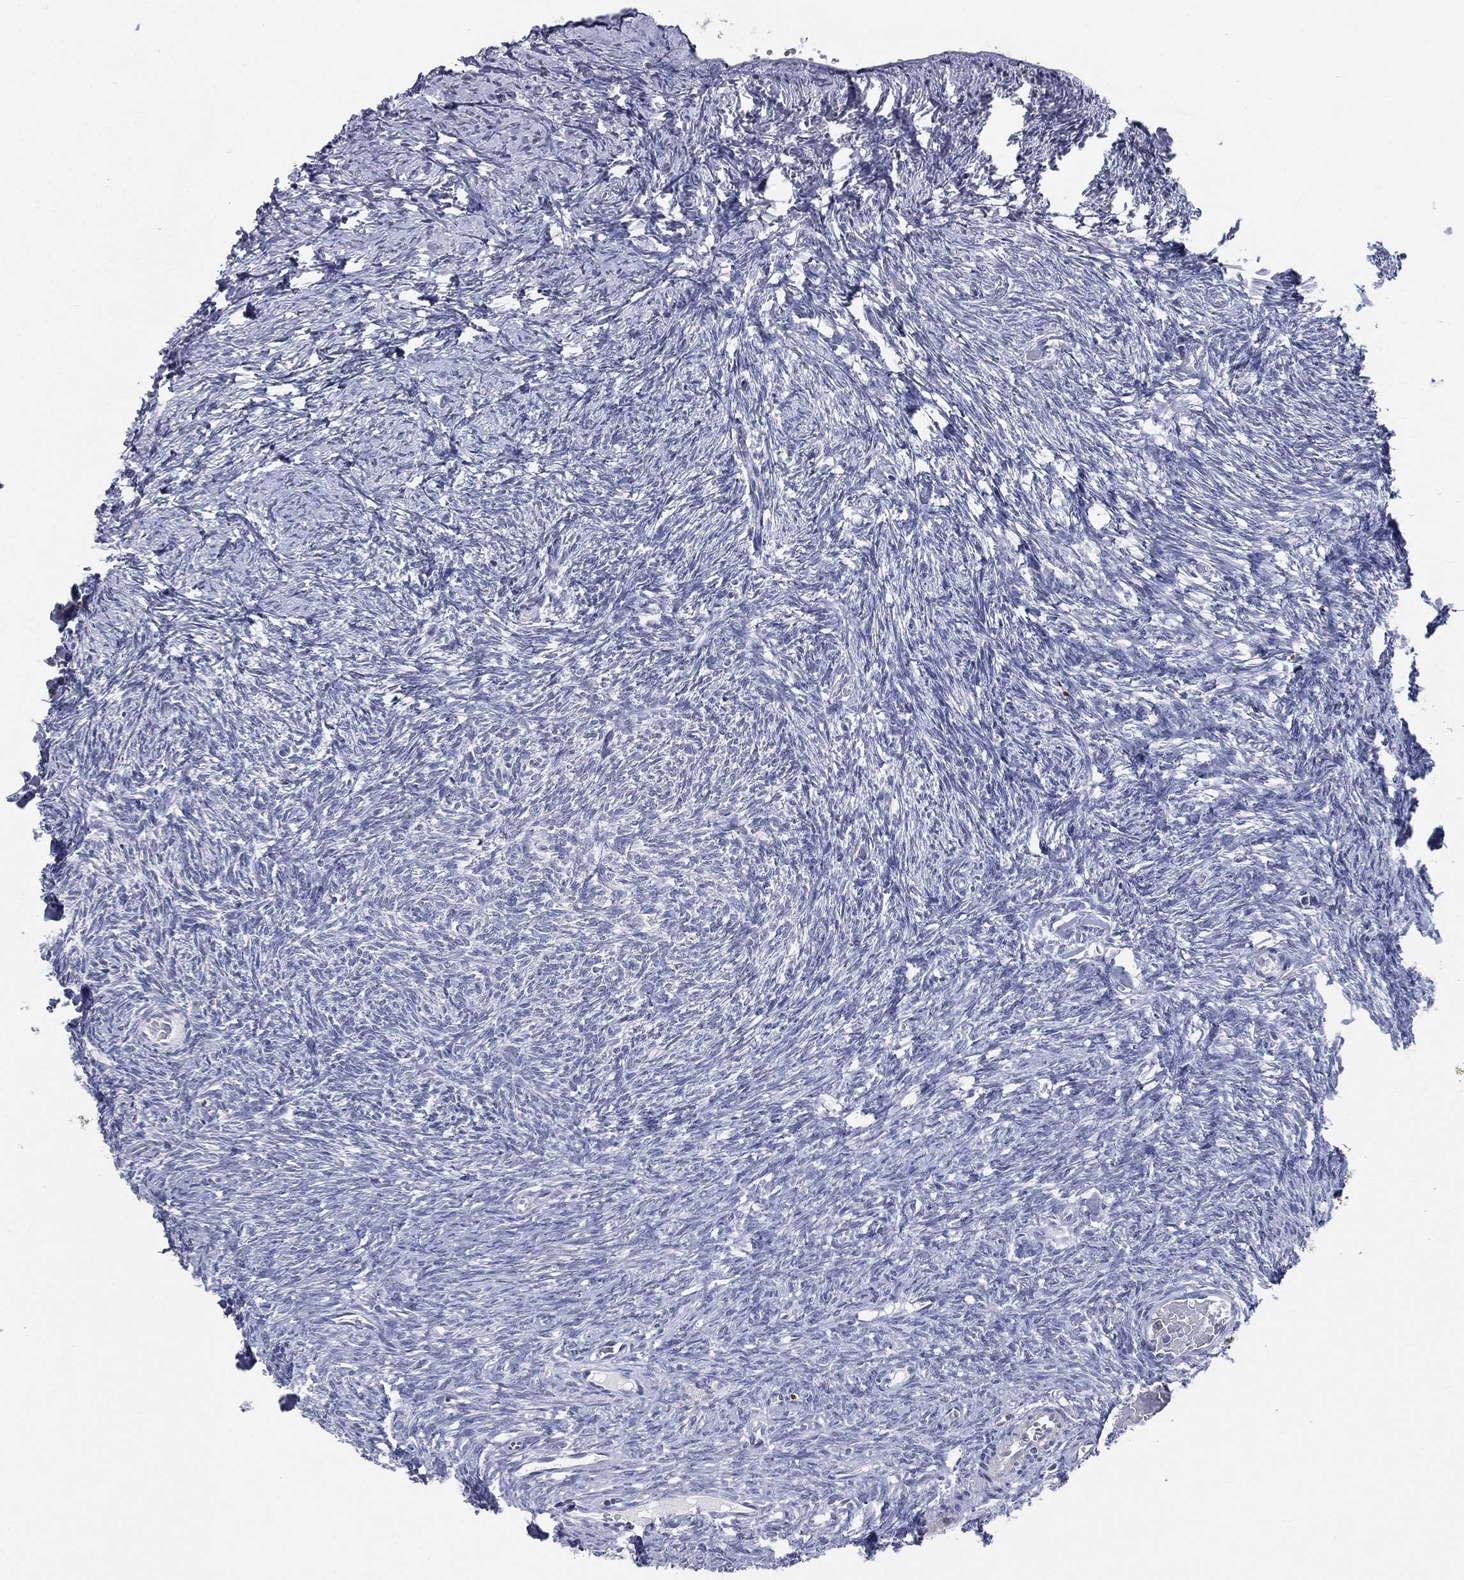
{"staining": {"intensity": "negative", "quantity": "none", "location": "none"}, "tissue": "ovary", "cell_type": "Follicle cells", "image_type": "normal", "snomed": [{"axis": "morphology", "description": "Normal tissue, NOS"}, {"axis": "topography", "description": "Ovary"}], "caption": "DAB immunohistochemical staining of normal human ovary reveals no significant staining in follicle cells.", "gene": "CD22", "patient": {"sex": "female", "age": 39}}